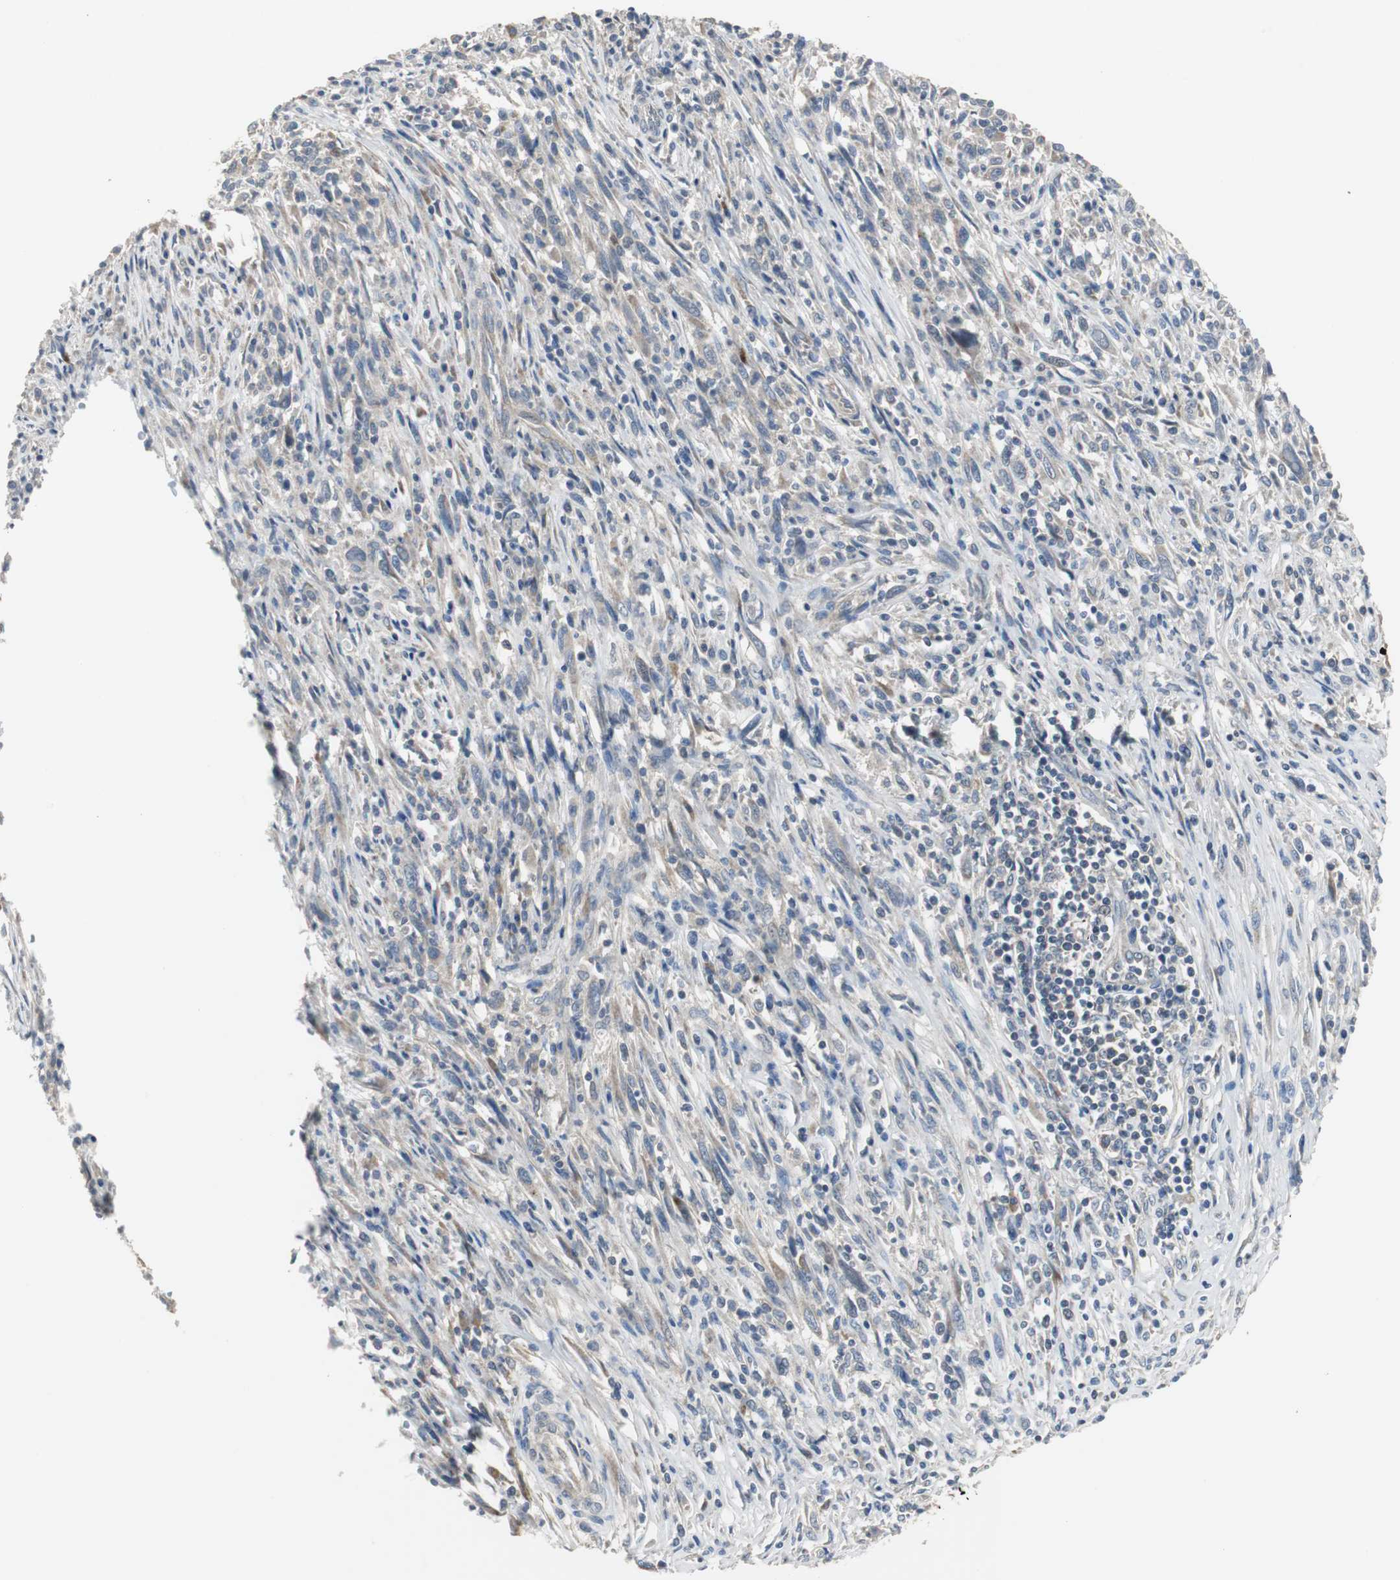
{"staining": {"intensity": "weak", "quantity": ">75%", "location": "cytoplasmic/membranous"}, "tissue": "melanoma", "cell_type": "Tumor cells", "image_type": "cancer", "snomed": [{"axis": "morphology", "description": "Malignant melanoma, Metastatic site"}, {"axis": "topography", "description": "Lymph node"}], "caption": "A brown stain labels weak cytoplasmic/membranous expression of a protein in malignant melanoma (metastatic site) tumor cells. Nuclei are stained in blue.", "gene": "MYT1", "patient": {"sex": "male", "age": 61}}